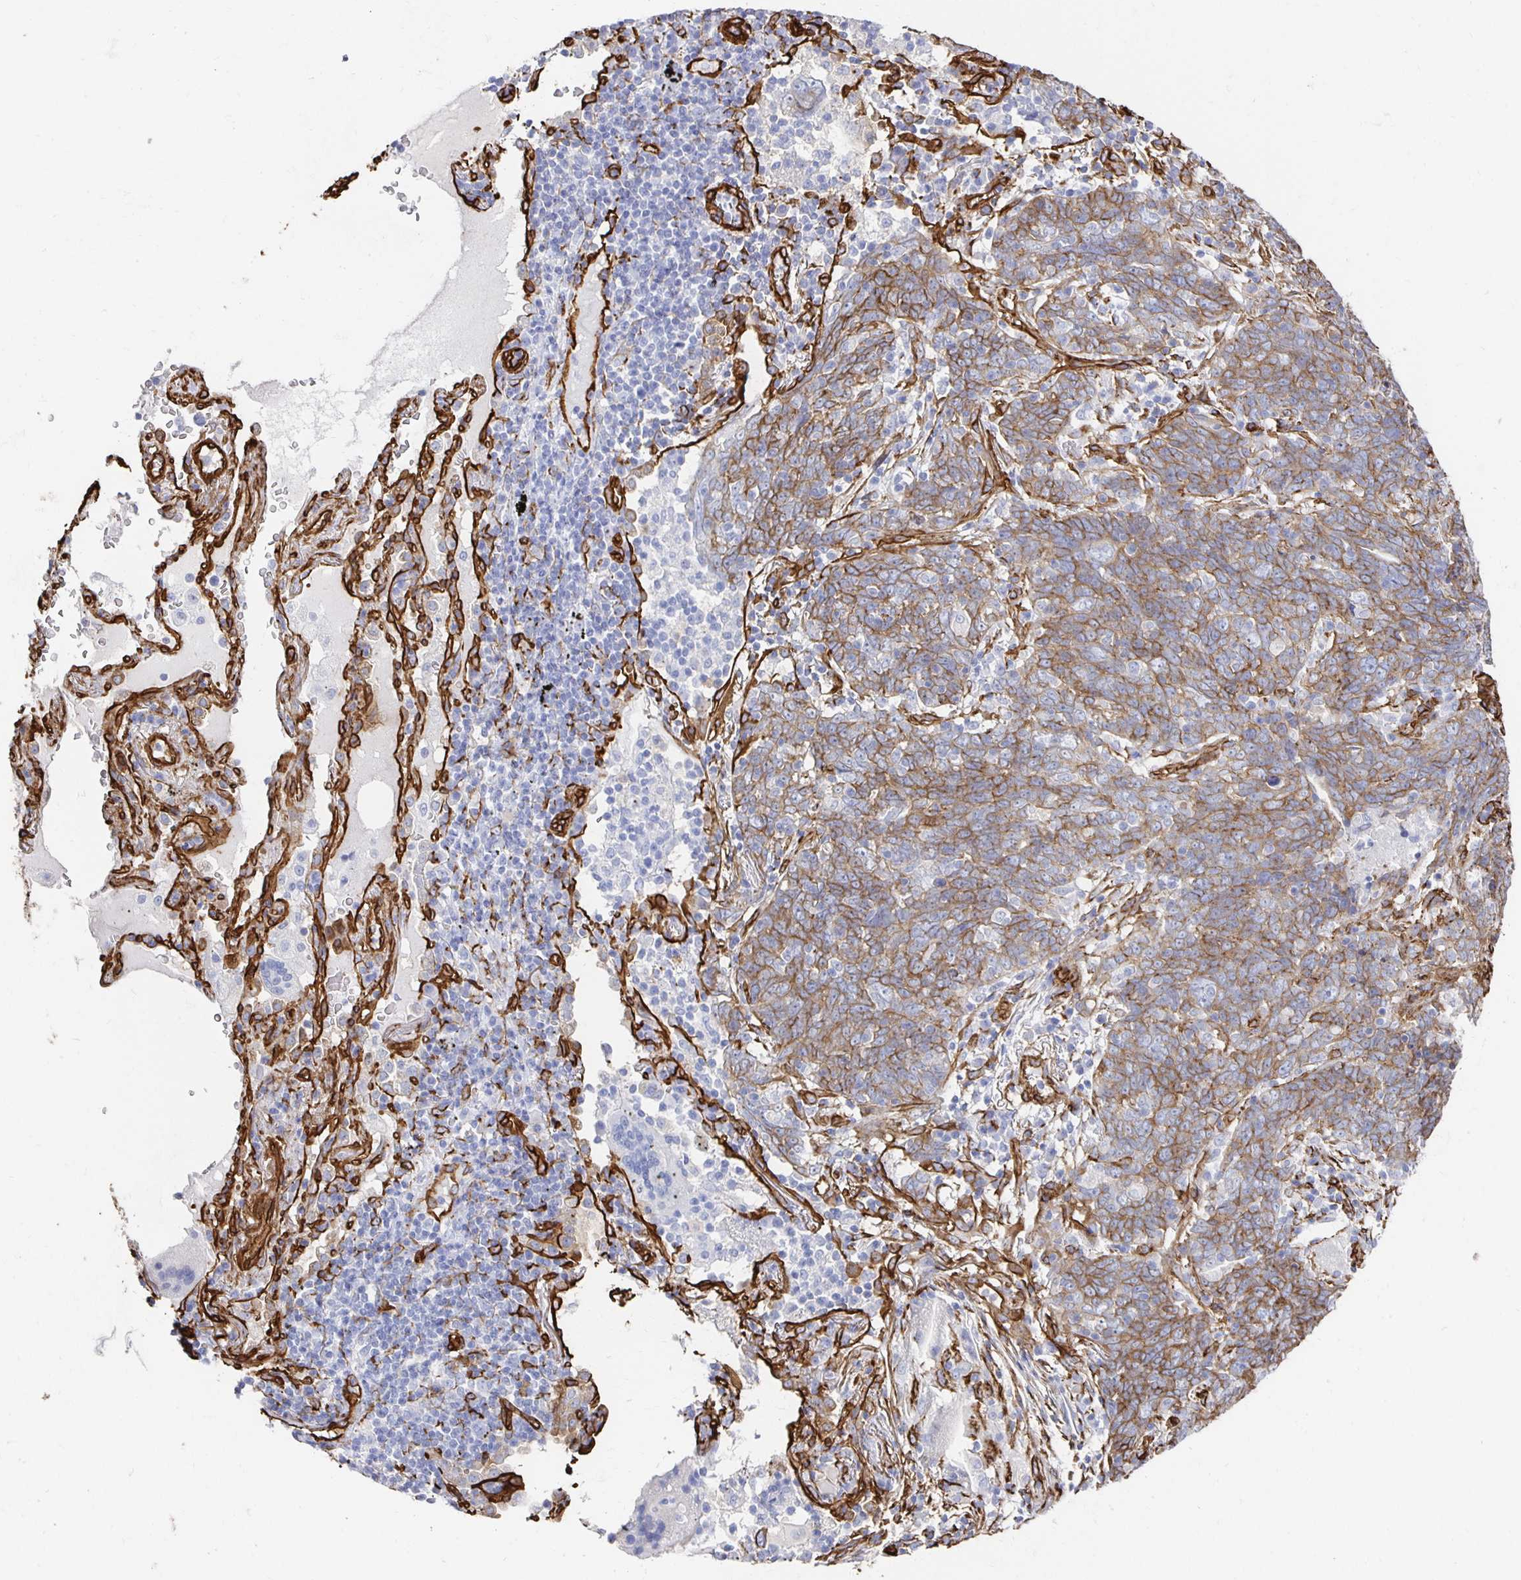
{"staining": {"intensity": "weak", "quantity": ">75%", "location": "cytoplasmic/membranous"}, "tissue": "lung cancer", "cell_type": "Tumor cells", "image_type": "cancer", "snomed": [{"axis": "morphology", "description": "Squamous cell carcinoma, NOS"}, {"axis": "topography", "description": "Lung"}], "caption": "Lung squamous cell carcinoma was stained to show a protein in brown. There is low levels of weak cytoplasmic/membranous positivity in approximately >75% of tumor cells.", "gene": "VIPR2", "patient": {"sex": "female", "age": 72}}